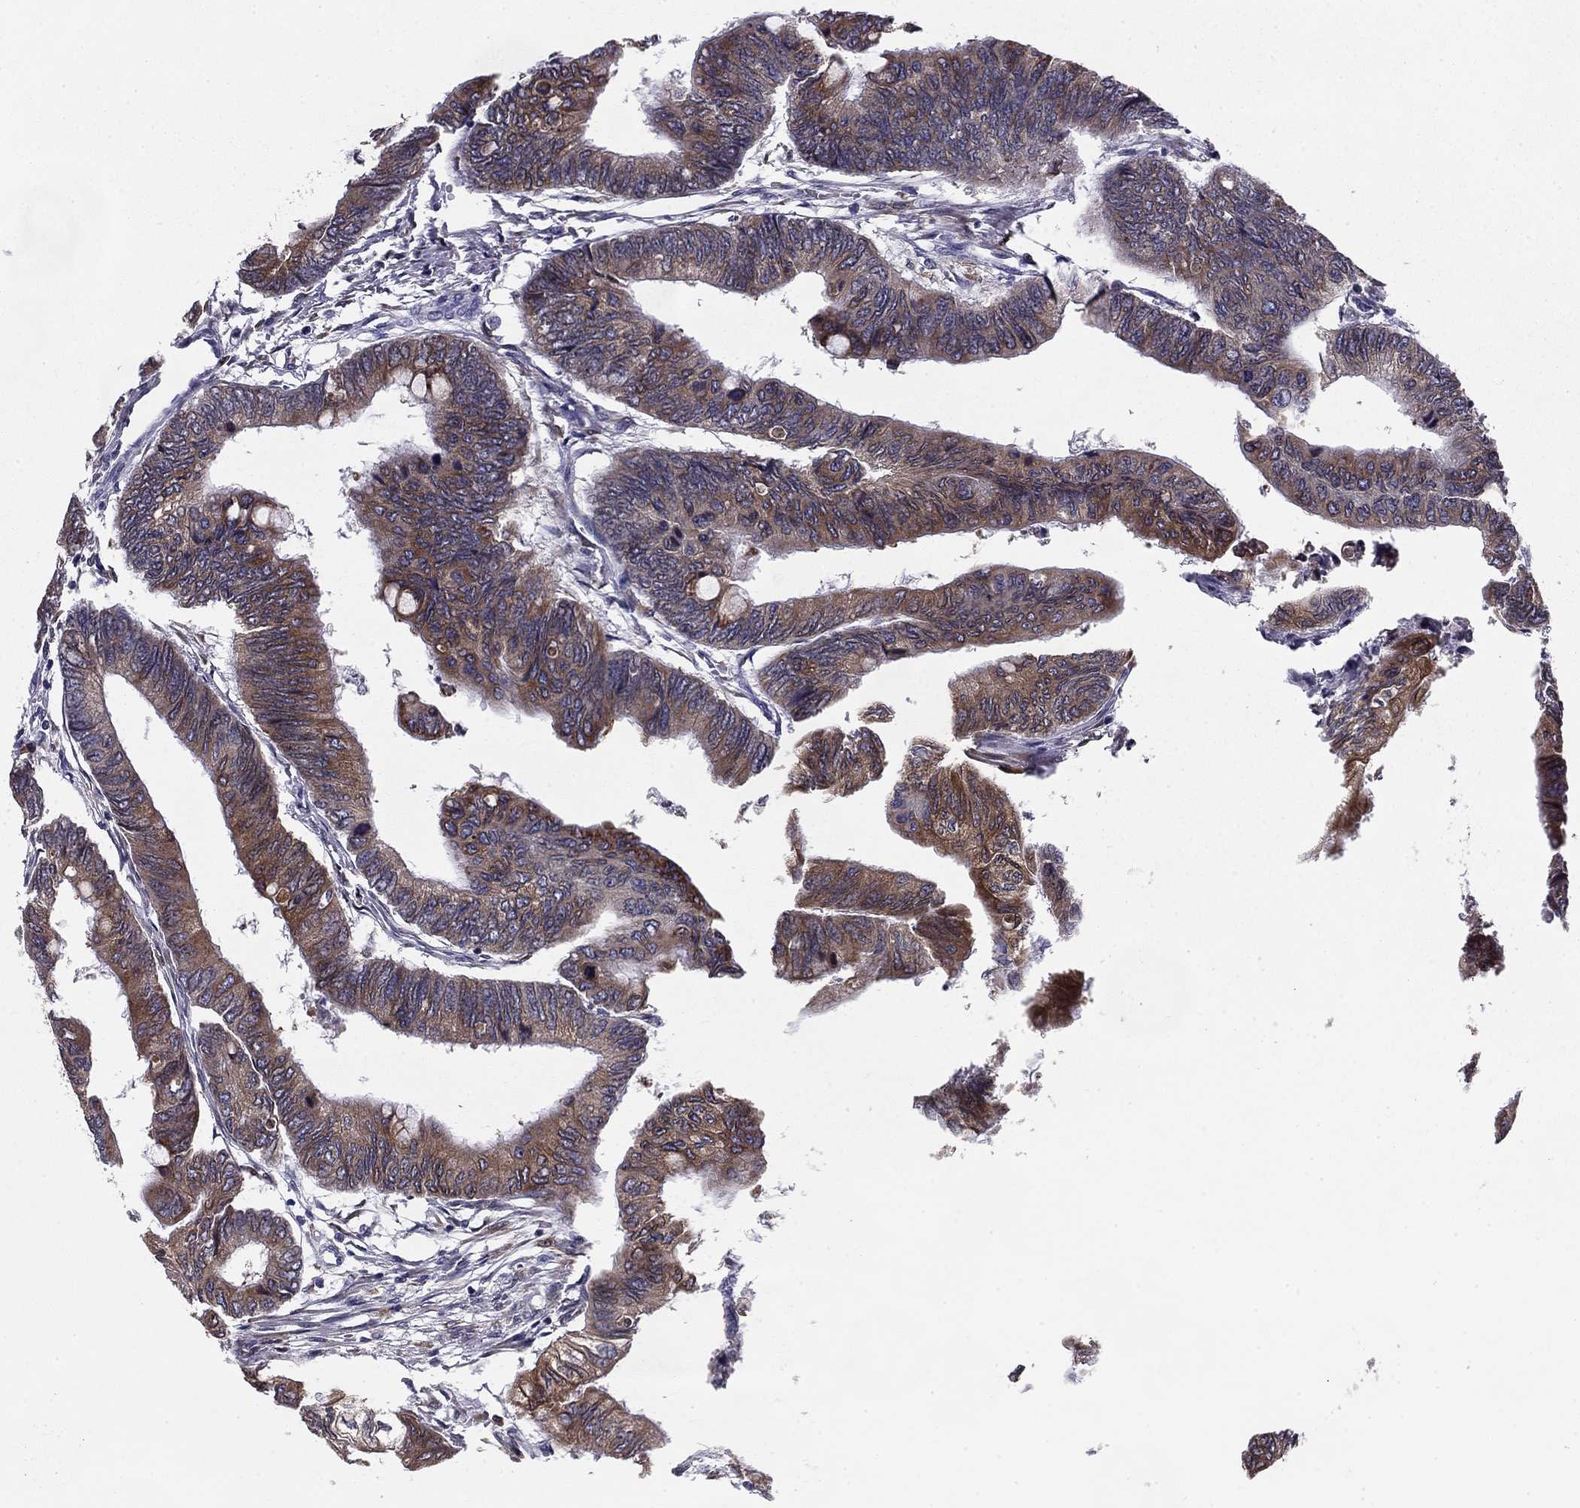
{"staining": {"intensity": "moderate", "quantity": "25%-75%", "location": "cytoplasmic/membranous"}, "tissue": "colorectal cancer", "cell_type": "Tumor cells", "image_type": "cancer", "snomed": [{"axis": "morphology", "description": "Normal tissue, NOS"}, {"axis": "morphology", "description": "Adenocarcinoma, NOS"}, {"axis": "topography", "description": "Rectum"}, {"axis": "topography", "description": "Peripheral nerve tissue"}], "caption": "Immunohistochemistry (IHC) (DAB) staining of adenocarcinoma (colorectal) demonstrates moderate cytoplasmic/membranous protein positivity in approximately 25%-75% of tumor cells.", "gene": "TMED3", "patient": {"sex": "male", "age": 92}}